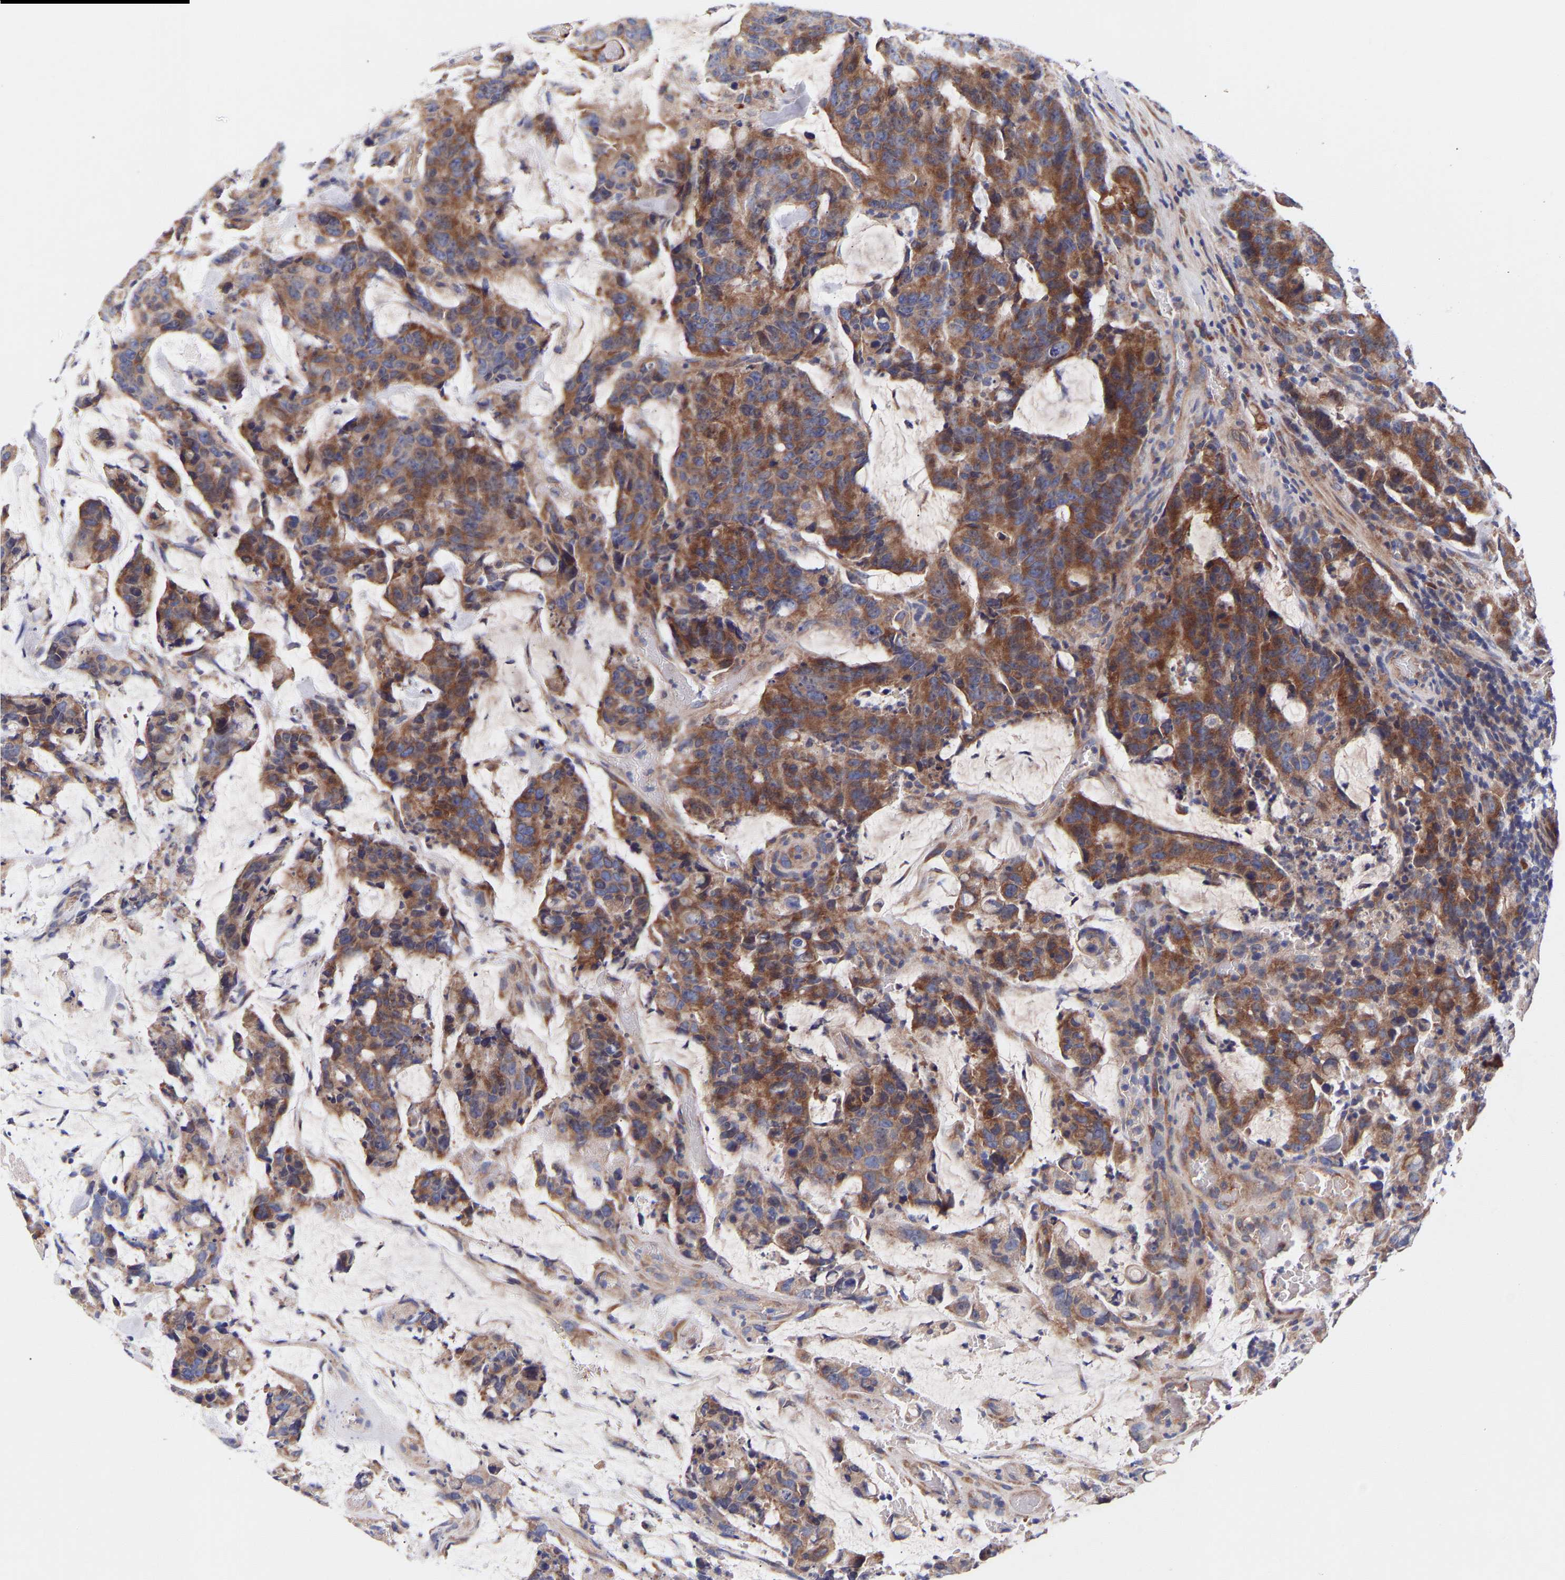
{"staining": {"intensity": "strong", "quantity": ">75%", "location": "cytoplasmic/membranous"}, "tissue": "colorectal cancer", "cell_type": "Tumor cells", "image_type": "cancer", "snomed": [{"axis": "morphology", "description": "Adenocarcinoma, NOS"}, {"axis": "topography", "description": "Colon"}], "caption": "Strong cytoplasmic/membranous staining for a protein is identified in approximately >75% of tumor cells of adenocarcinoma (colorectal) using immunohistochemistry.", "gene": "AIMP2", "patient": {"sex": "female", "age": 86}}